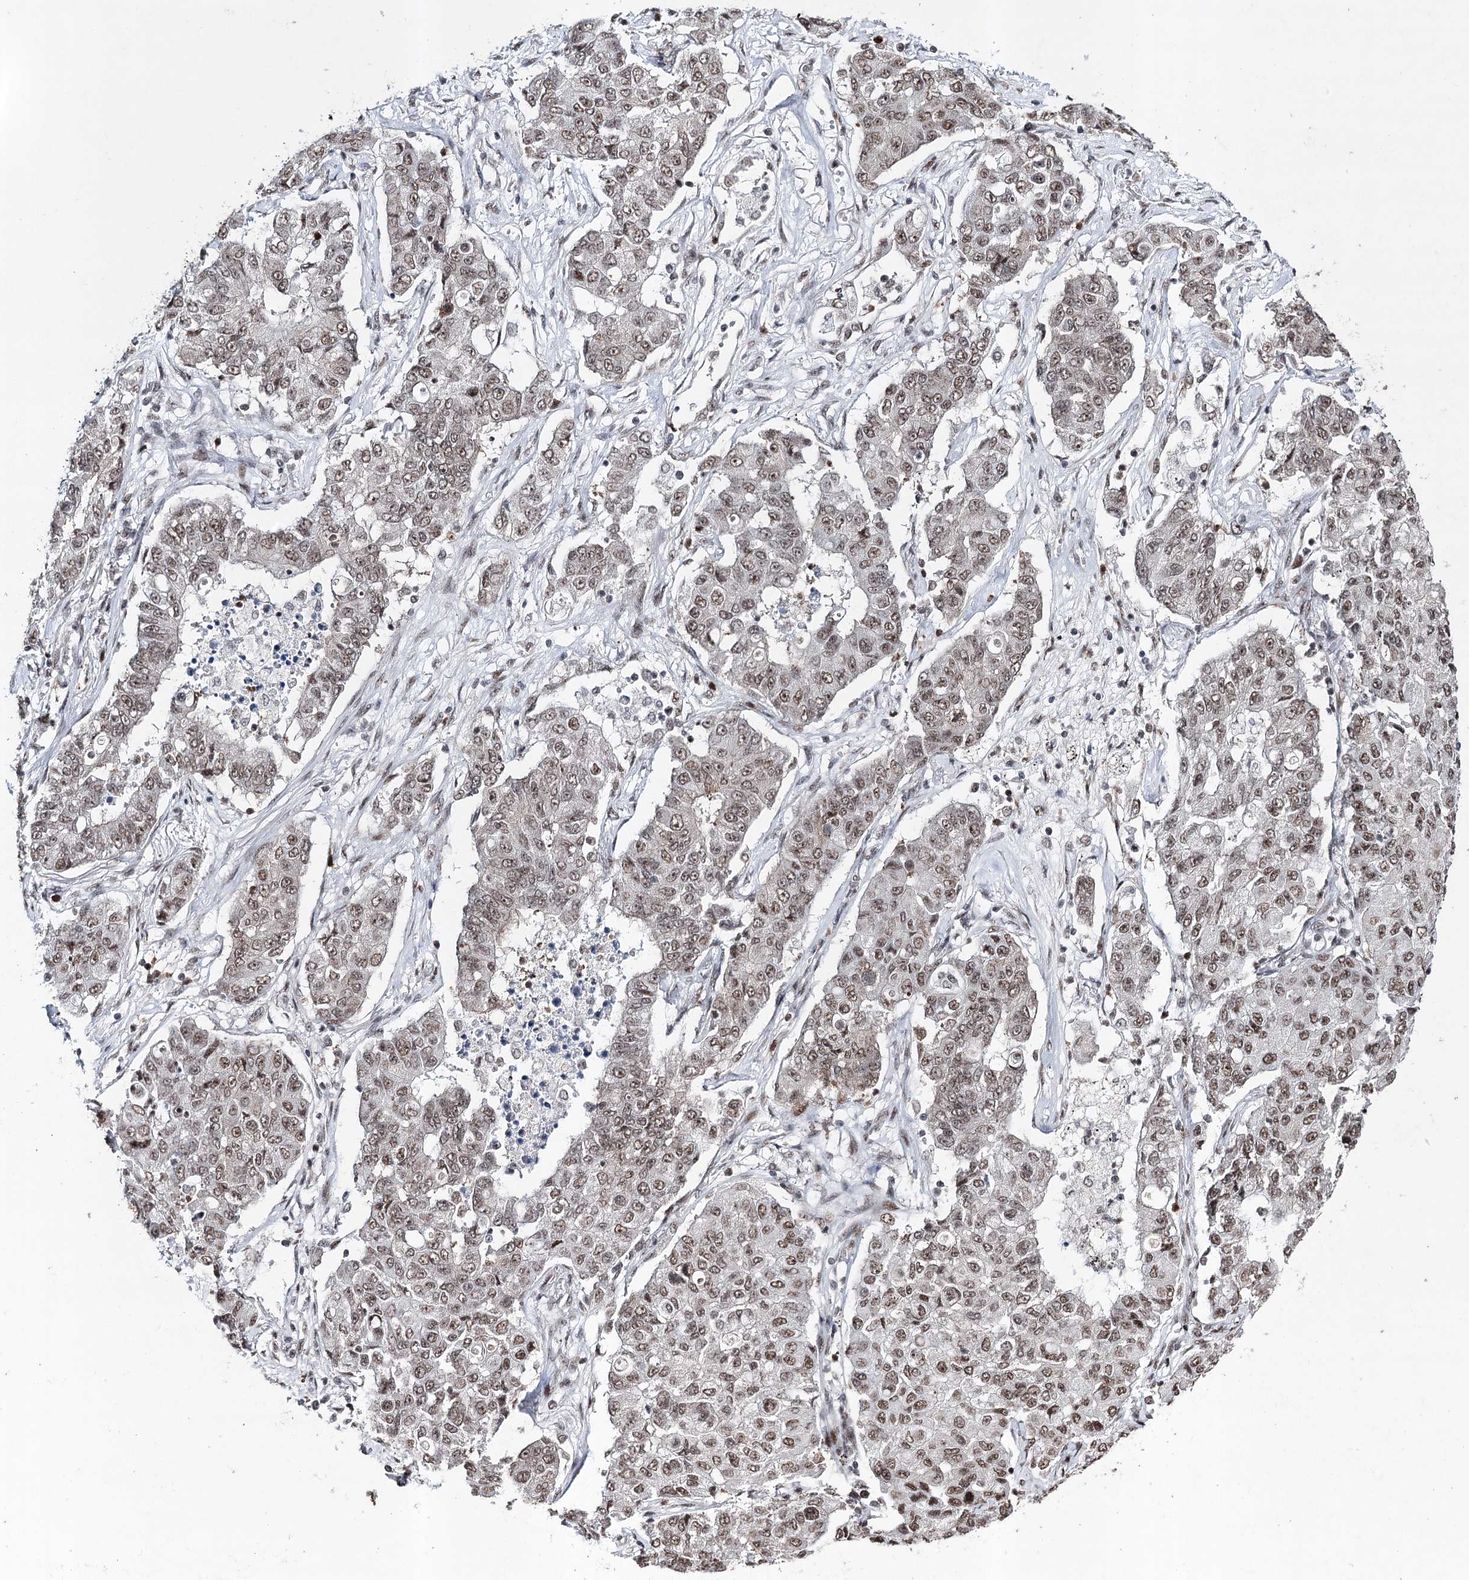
{"staining": {"intensity": "moderate", "quantity": ">75%", "location": "nuclear"}, "tissue": "lung cancer", "cell_type": "Tumor cells", "image_type": "cancer", "snomed": [{"axis": "morphology", "description": "Squamous cell carcinoma, NOS"}, {"axis": "topography", "description": "Lung"}], "caption": "Squamous cell carcinoma (lung) stained with DAB immunohistochemistry (IHC) reveals medium levels of moderate nuclear positivity in about >75% of tumor cells.", "gene": "PDCD4", "patient": {"sex": "male", "age": 74}}